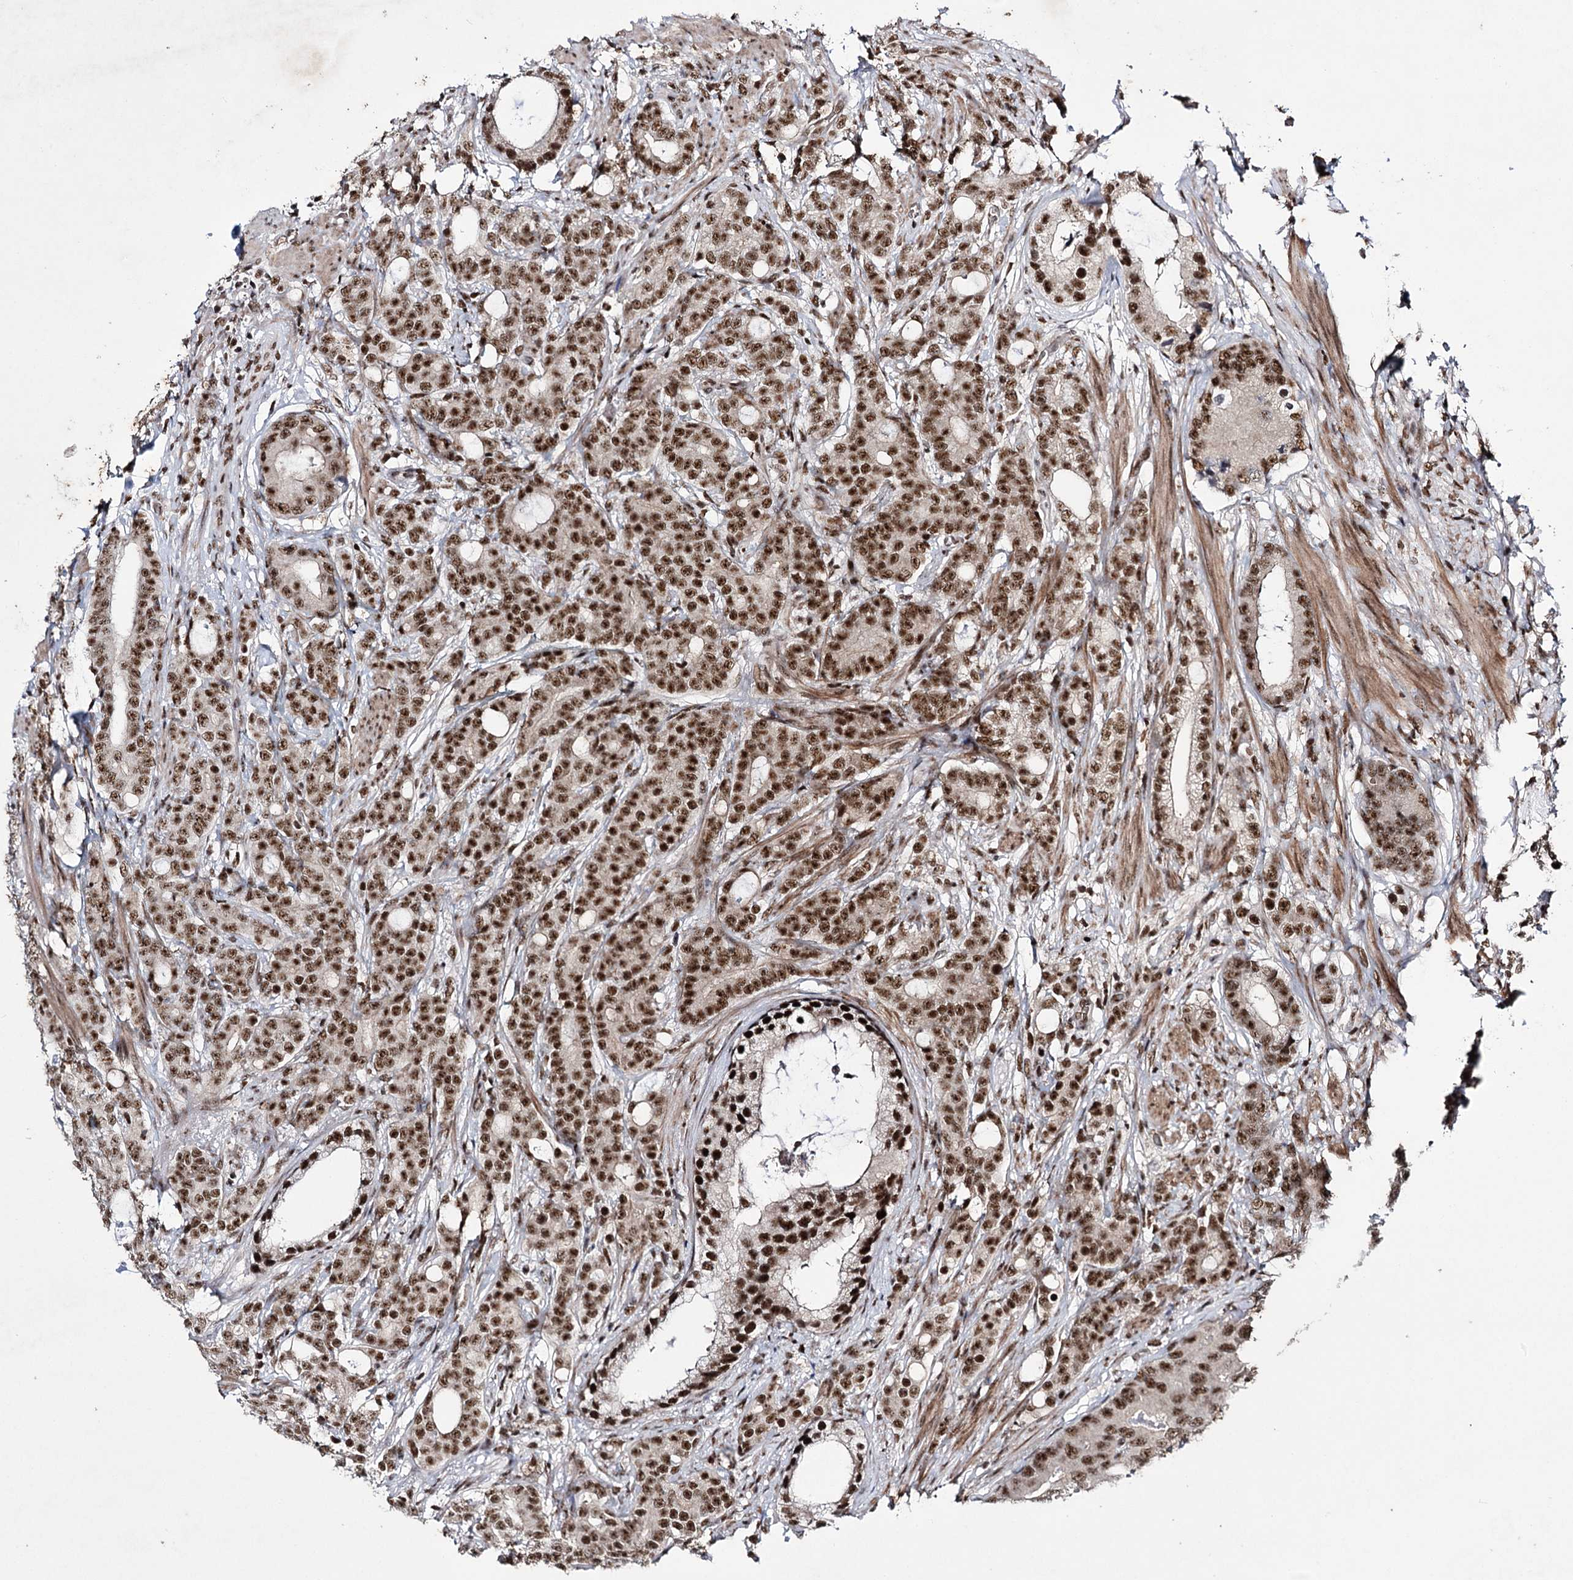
{"staining": {"intensity": "strong", "quantity": ">75%", "location": "nuclear"}, "tissue": "prostate cancer", "cell_type": "Tumor cells", "image_type": "cancer", "snomed": [{"axis": "morphology", "description": "Adenocarcinoma, Low grade"}, {"axis": "topography", "description": "Prostate"}], "caption": "An immunohistochemistry histopathology image of neoplastic tissue is shown. Protein staining in brown highlights strong nuclear positivity in adenocarcinoma (low-grade) (prostate) within tumor cells. (DAB = brown stain, brightfield microscopy at high magnification).", "gene": "PRPF40A", "patient": {"sex": "male", "age": 71}}